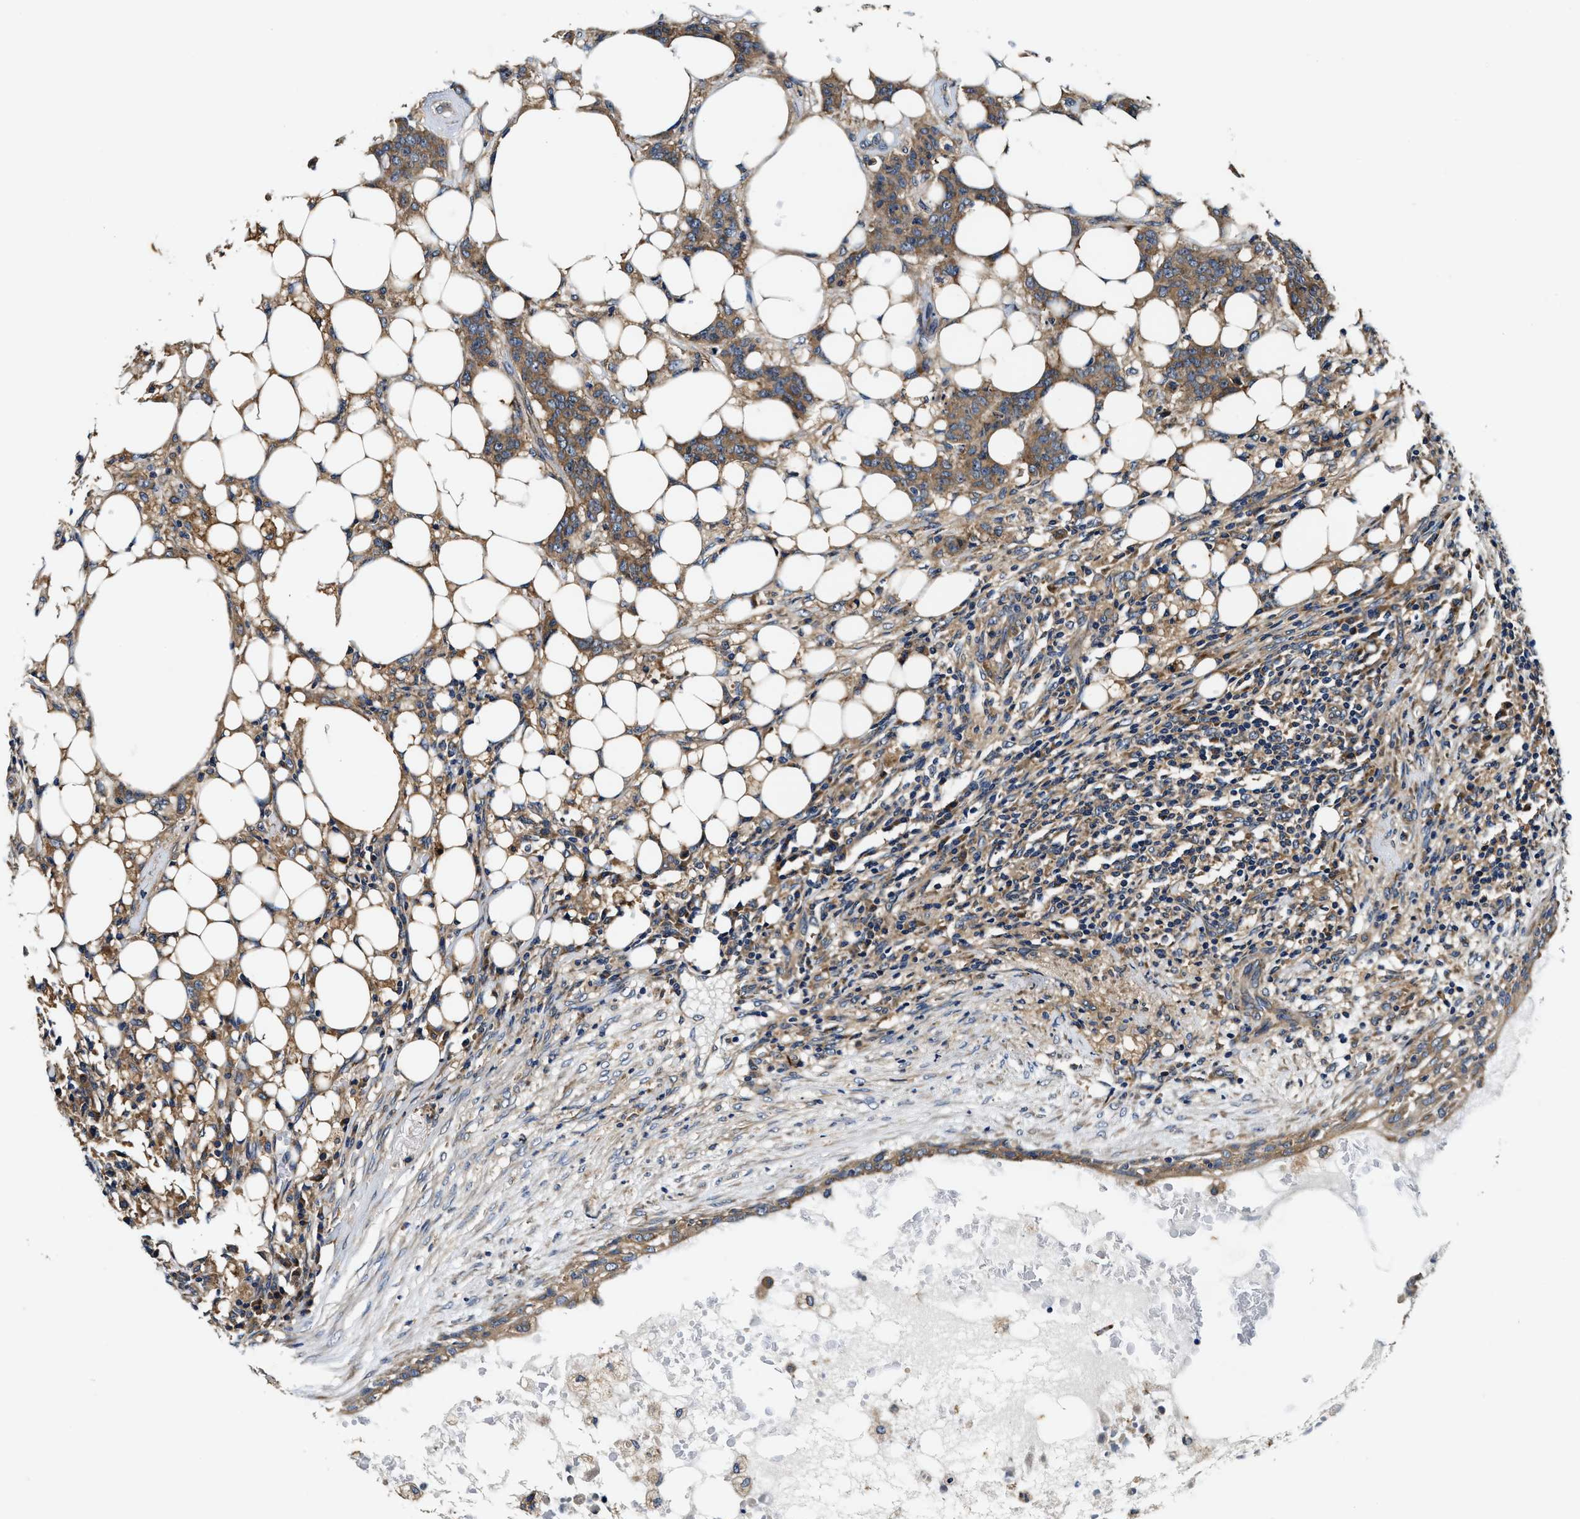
{"staining": {"intensity": "moderate", "quantity": ">75%", "location": "cytoplasmic/membranous"}, "tissue": "breast cancer", "cell_type": "Tumor cells", "image_type": "cancer", "snomed": [{"axis": "morphology", "description": "Duct carcinoma"}, {"axis": "topography", "description": "Breast"}], "caption": "Immunohistochemical staining of breast cancer (invasive ductal carcinoma) reveals medium levels of moderate cytoplasmic/membranous staining in approximately >75% of tumor cells.", "gene": "PI4KB", "patient": {"sex": "female", "age": 40}}